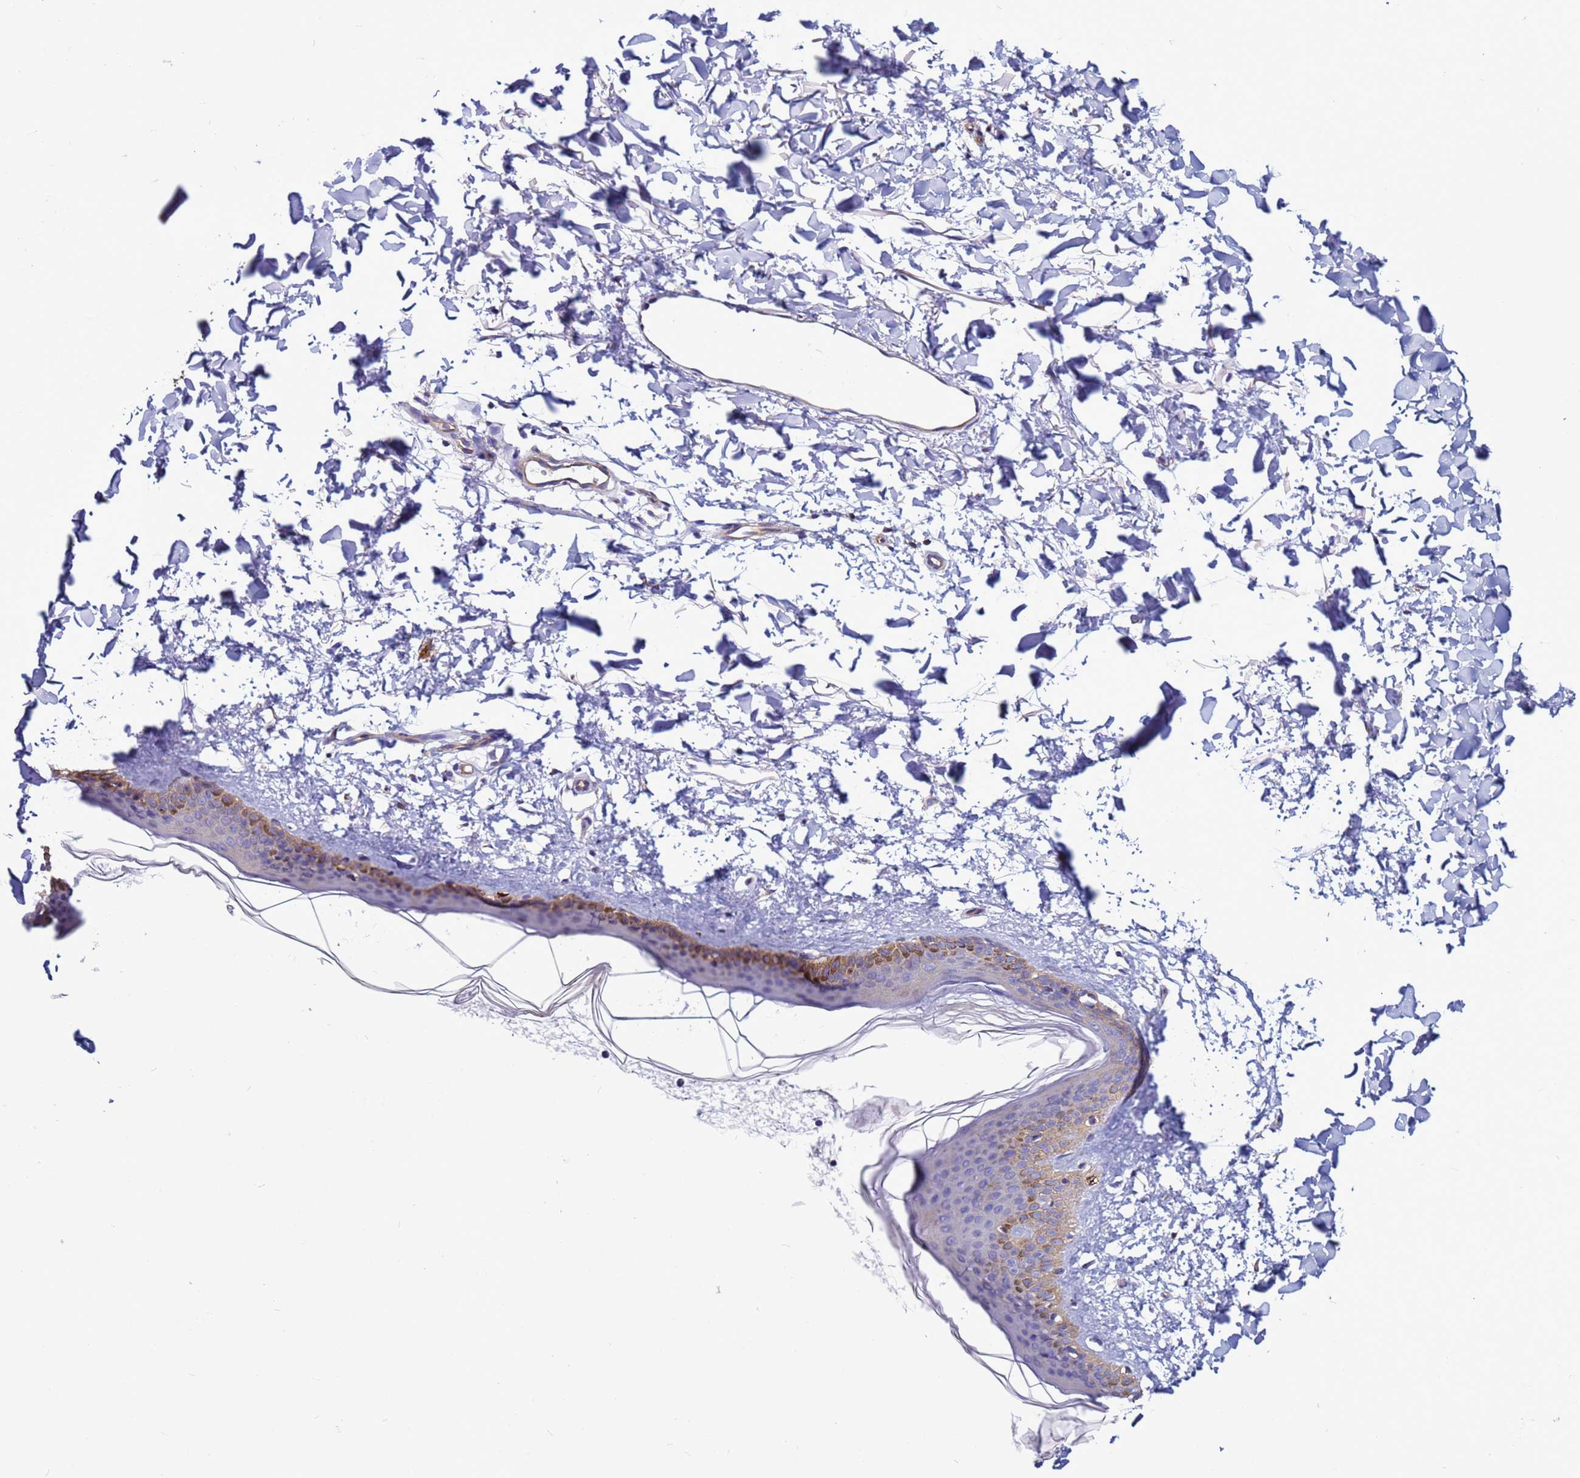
{"staining": {"intensity": "negative", "quantity": "none", "location": "none"}, "tissue": "skin", "cell_type": "Fibroblasts", "image_type": "normal", "snomed": [{"axis": "morphology", "description": "Normal tissue, NOS"}, {"axis": "topography", "description": "Skin"}], "caption": "A high-resolution micrograph shows immunohistochemistry (IHC) staining of unremarkable skin, which demonstrates no significant staining in fibroblasts.", "gene": "EFCAB8", "patient": {"sex": "female", "age": 58}}